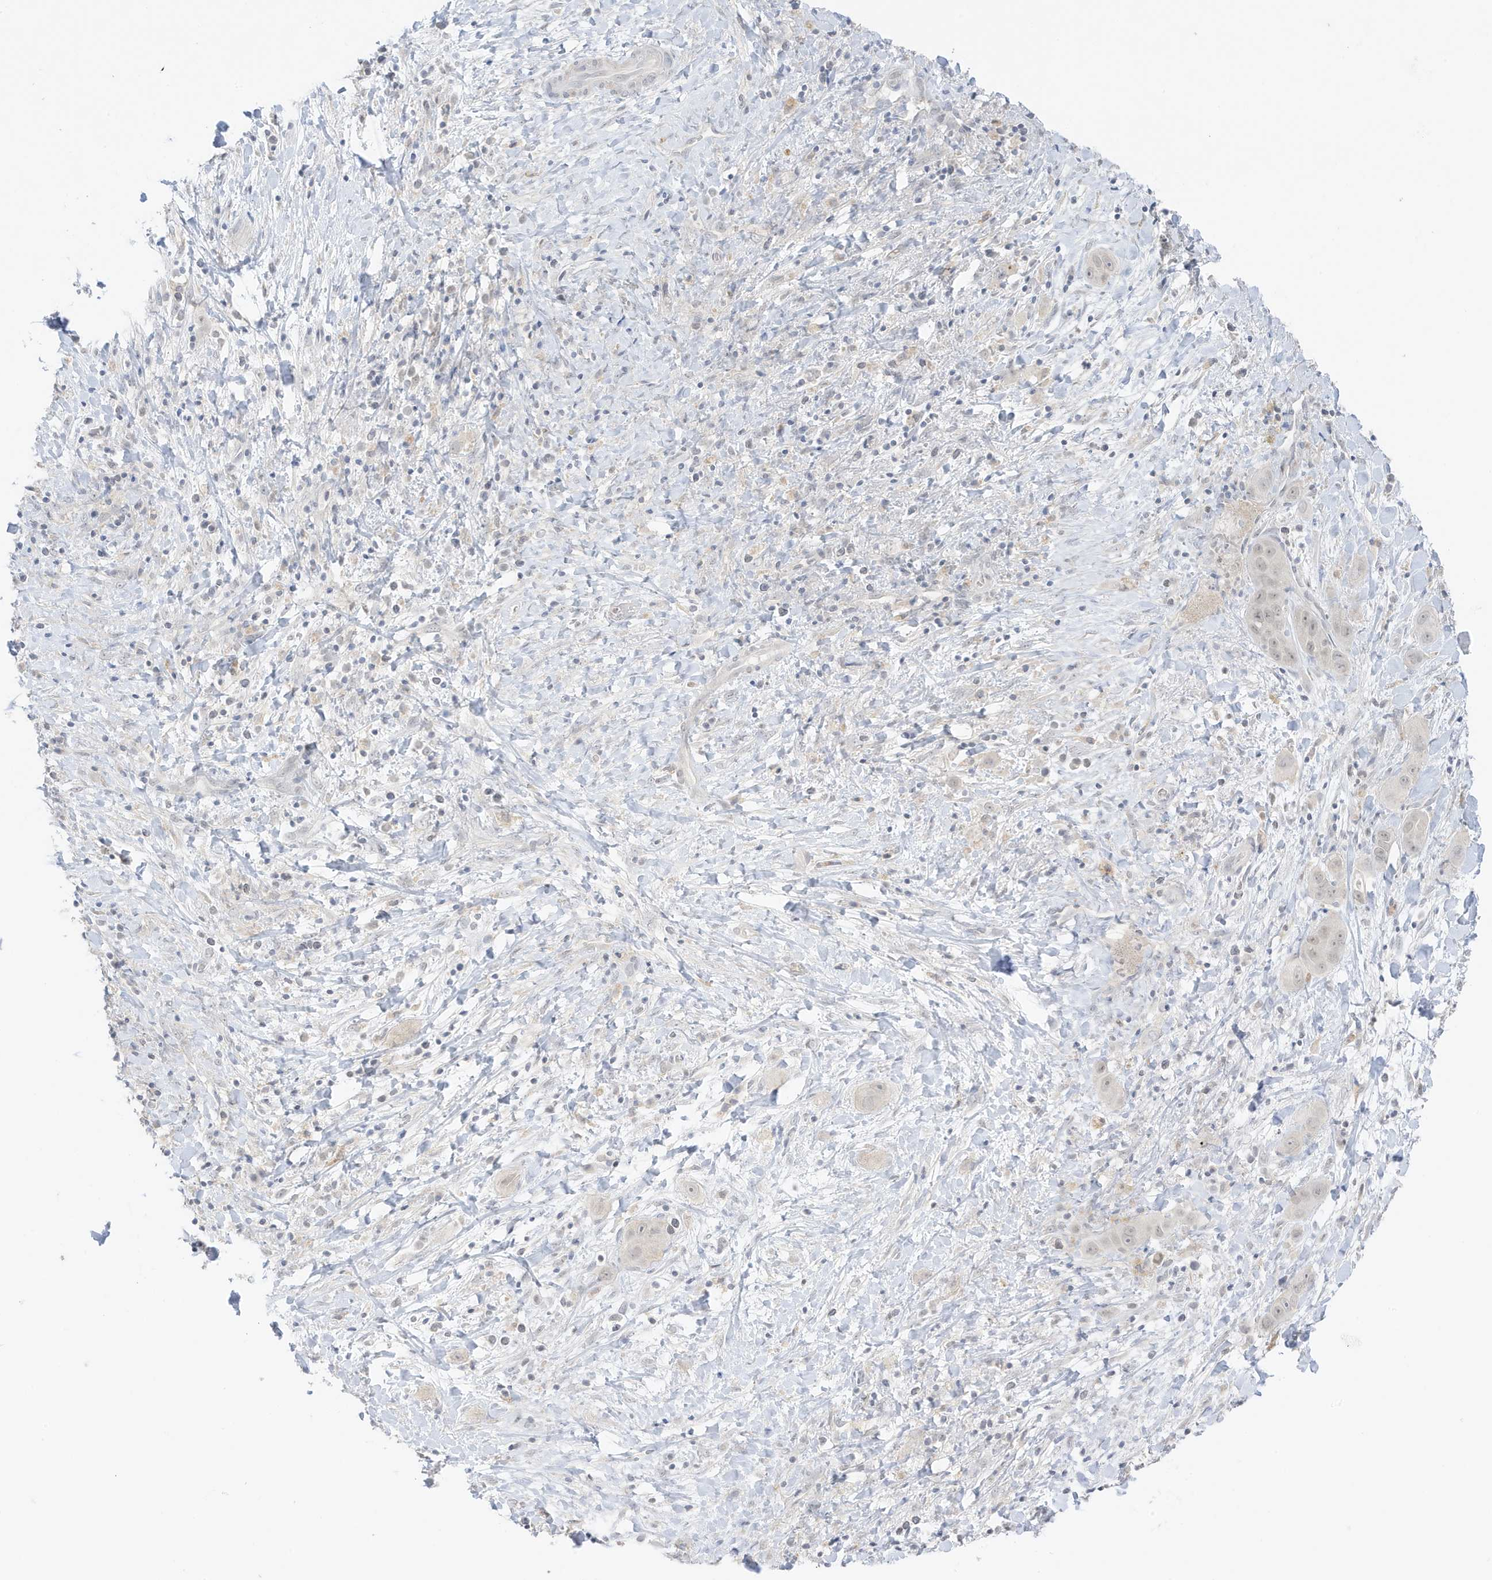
{"staining": {"intensity": "negative", "quantity": "none", "location": "none"}, "tissue": "liver cancer", "cell_type": "Tumor cells", "image_type": "cancer", "snomed": [{"axis": "morphology", "description": "Cholangiocarcinoma"}, {"axis": "topography", "description": "Liver"}], "caption": "Liver cancer (cholangiocarcinoma) was stained to show a protein in brown. There is no significant staining in tumor cells.", "gene": "MSL3", "patient": {"sex": "female", "age": 52}}